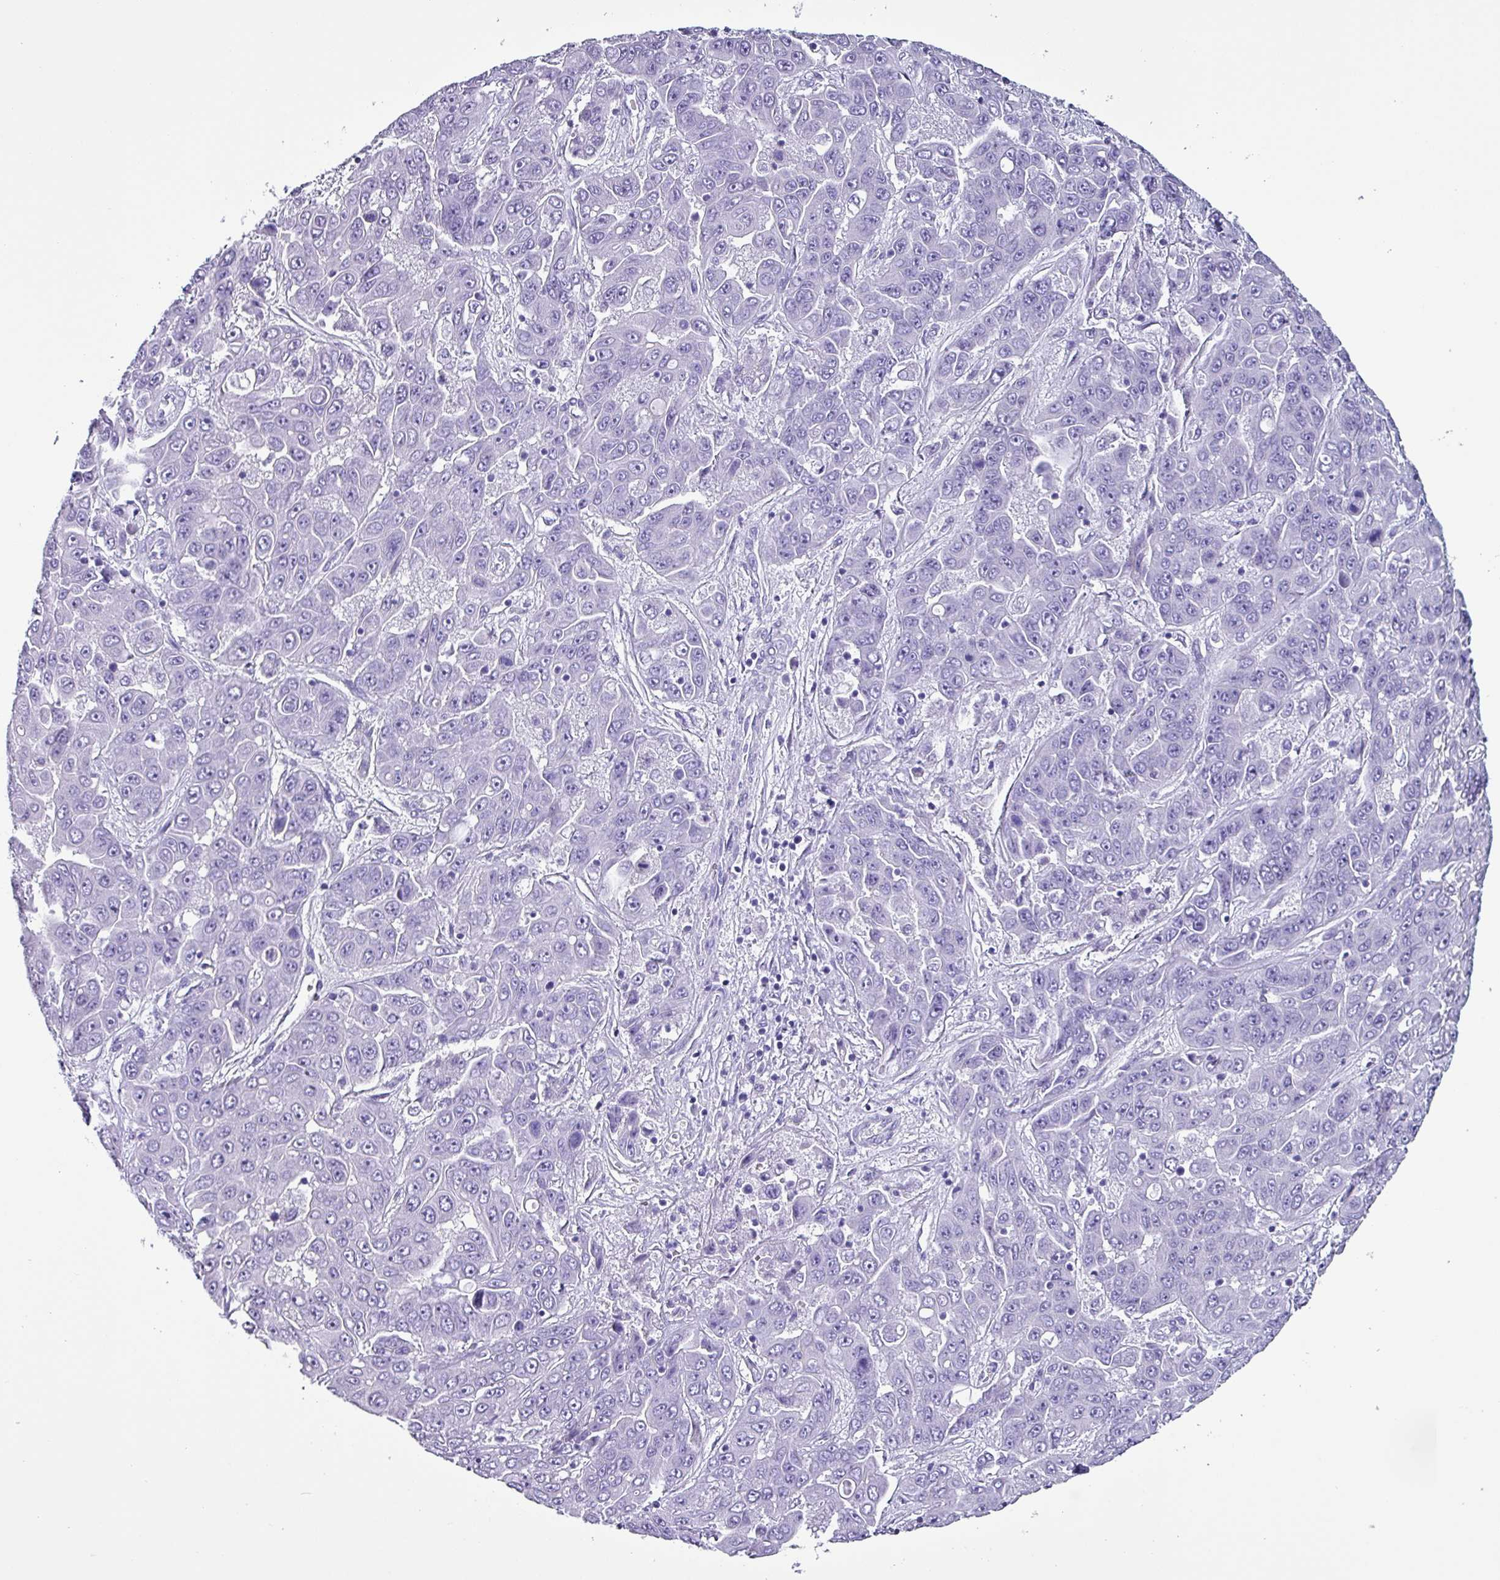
{"staining": {"intensity": "negative", "quantity": "none", "location": "none"}, "tissue": "liver cancer", "cell_type": "Tumor cells", "image_type": "cancer", "snomed": [{"axis": "morphology", "description": "Cholangiocarcinoma"}, {"axis": "topography", "description": "Liver"}], "caption": "High magnification brightfield microscopy of cholangiocarcinoma (liver) stained with DAB (brown) and counterstained with hematoxylin (blue): tumor cells show no significant positivity.", "gene": "KRT6C", "patient": {"sex": "female", "age": 52}}